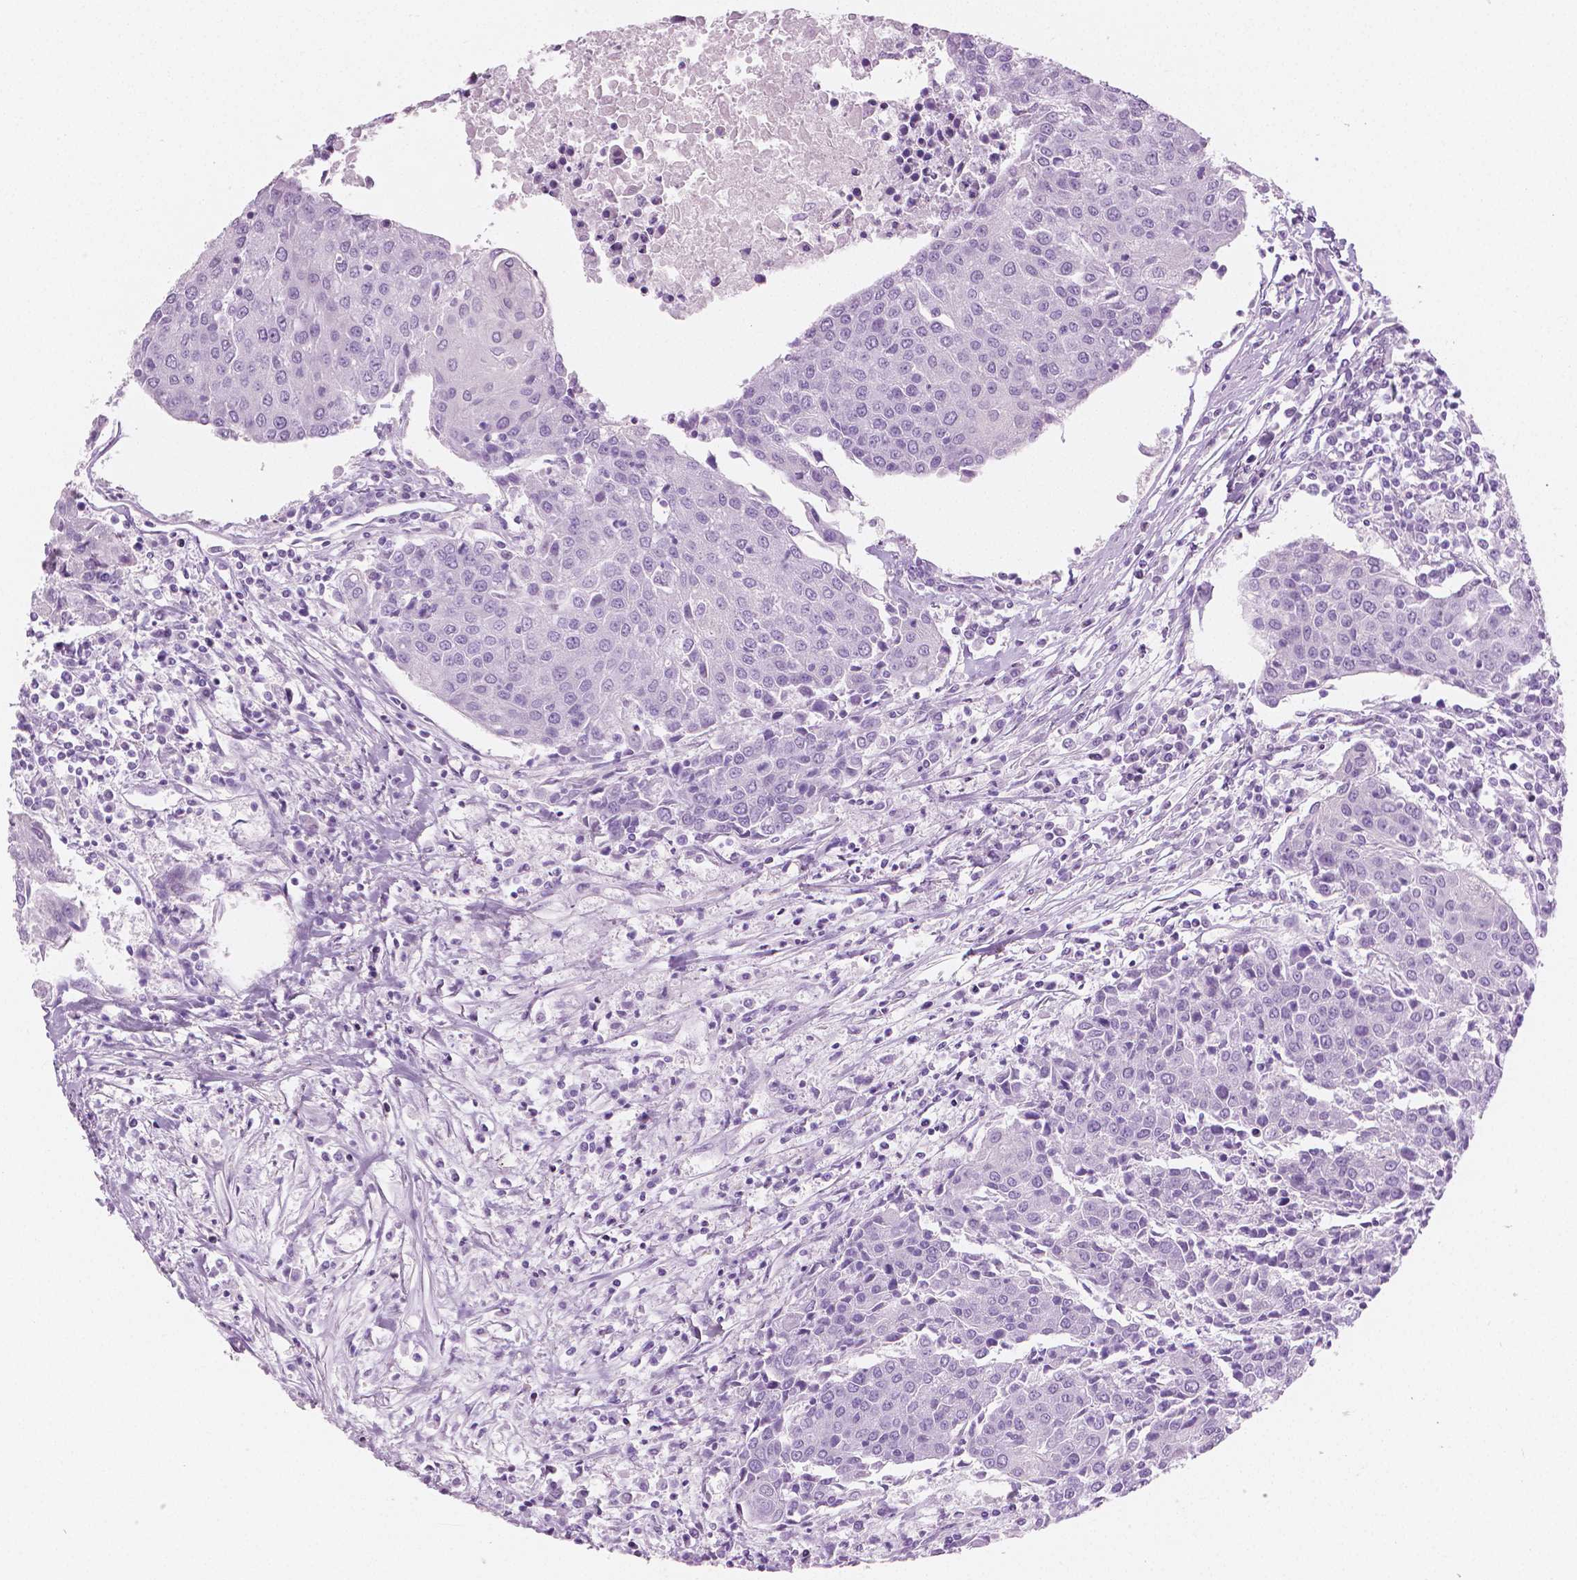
{"staining": {"intensity": "negative", "quantity": "none", "location": "none"}, "tissue": "urothelial cancer", "cell_type": "Tumor cells", "image_type": "cancer", "snomed": [{"axis": "morphology", "description": "Urothelial carcinoma, High grade"}, {"axis": "topography", "description": "Urinary bladder"}], "caption": "IHC of urothelial cancer exhibits no staining in tumor cells.", "gene": "PLIN4", "patient": {"sex": "female", "age": 85}}